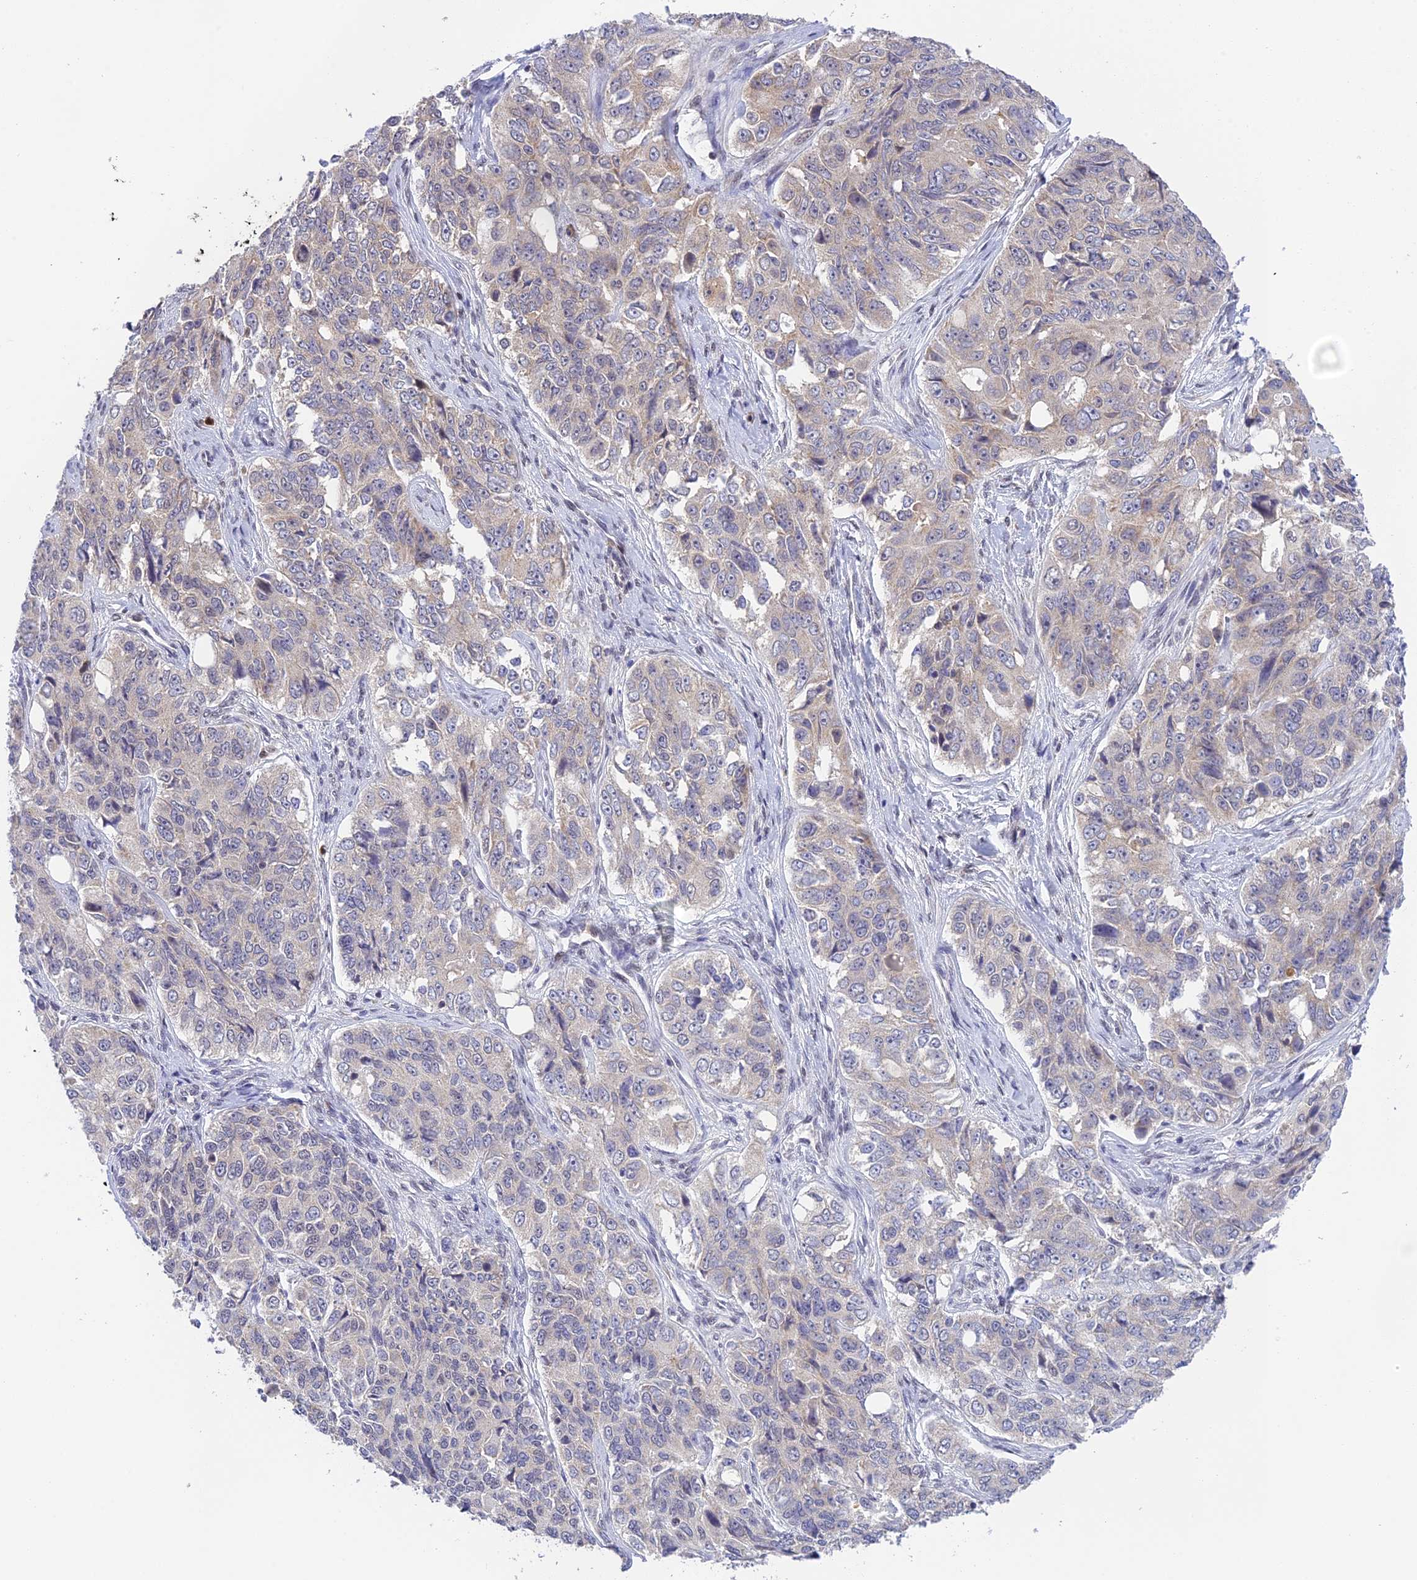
{"staining": {"intensity": "negative", "quantity": "none", "location": "none"}, "tissue": "ovarian cancer", "cell_type": "Tumor cells", "image_type": "cancer", "snomed": [{"axis": "morphology", "description": "Carcinoma, endometroid"}, {"axis": "topography", "description": "Ovary"}], "caption": "This image is of endometroid carcinoma (ovarian) stained with IHC to label a protein in brown with the nuclei are counter-stained blue. There is no expression in tumor cells.", "gene": "PEX16", "patient": {"sex": "female", "age": 51}}